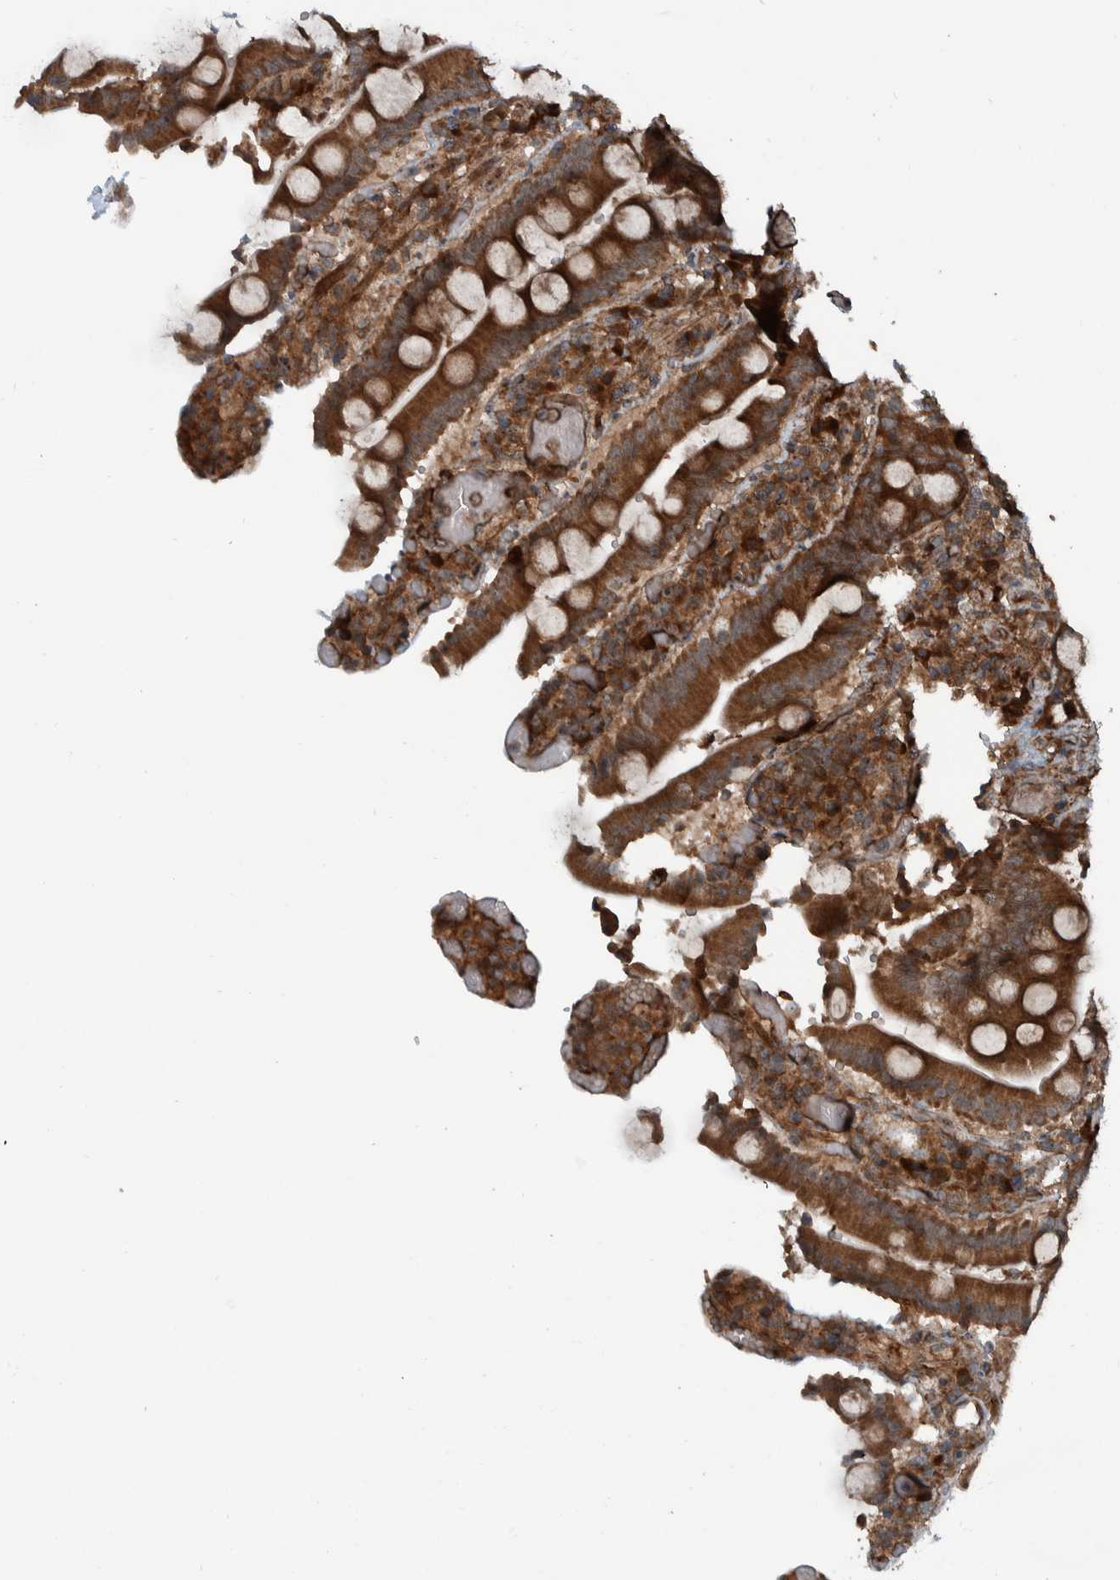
{"staining": {"intensity": "strong", "quantity": ">75%", "location": "cytoplasmic/membranous"}, "tissue": "duodenum", "cell_type": "Glandular cells", "image_type": "normal", "snomed": [{"axis": "morphology", "description": "Normal tissue, NOS"}, {"axis": "topography", "description": "Small intestine, NOS"}], "caption": "DAB (3,3'-diaminobenzidine) immunohistochemical staining of benign human duodenum exhibits strong cytoplasmic/membranous protein staining in approximately >75% of glandular cells.", "gene": "CUEDC1", "patient": {"sex": "female", "age": 71}}